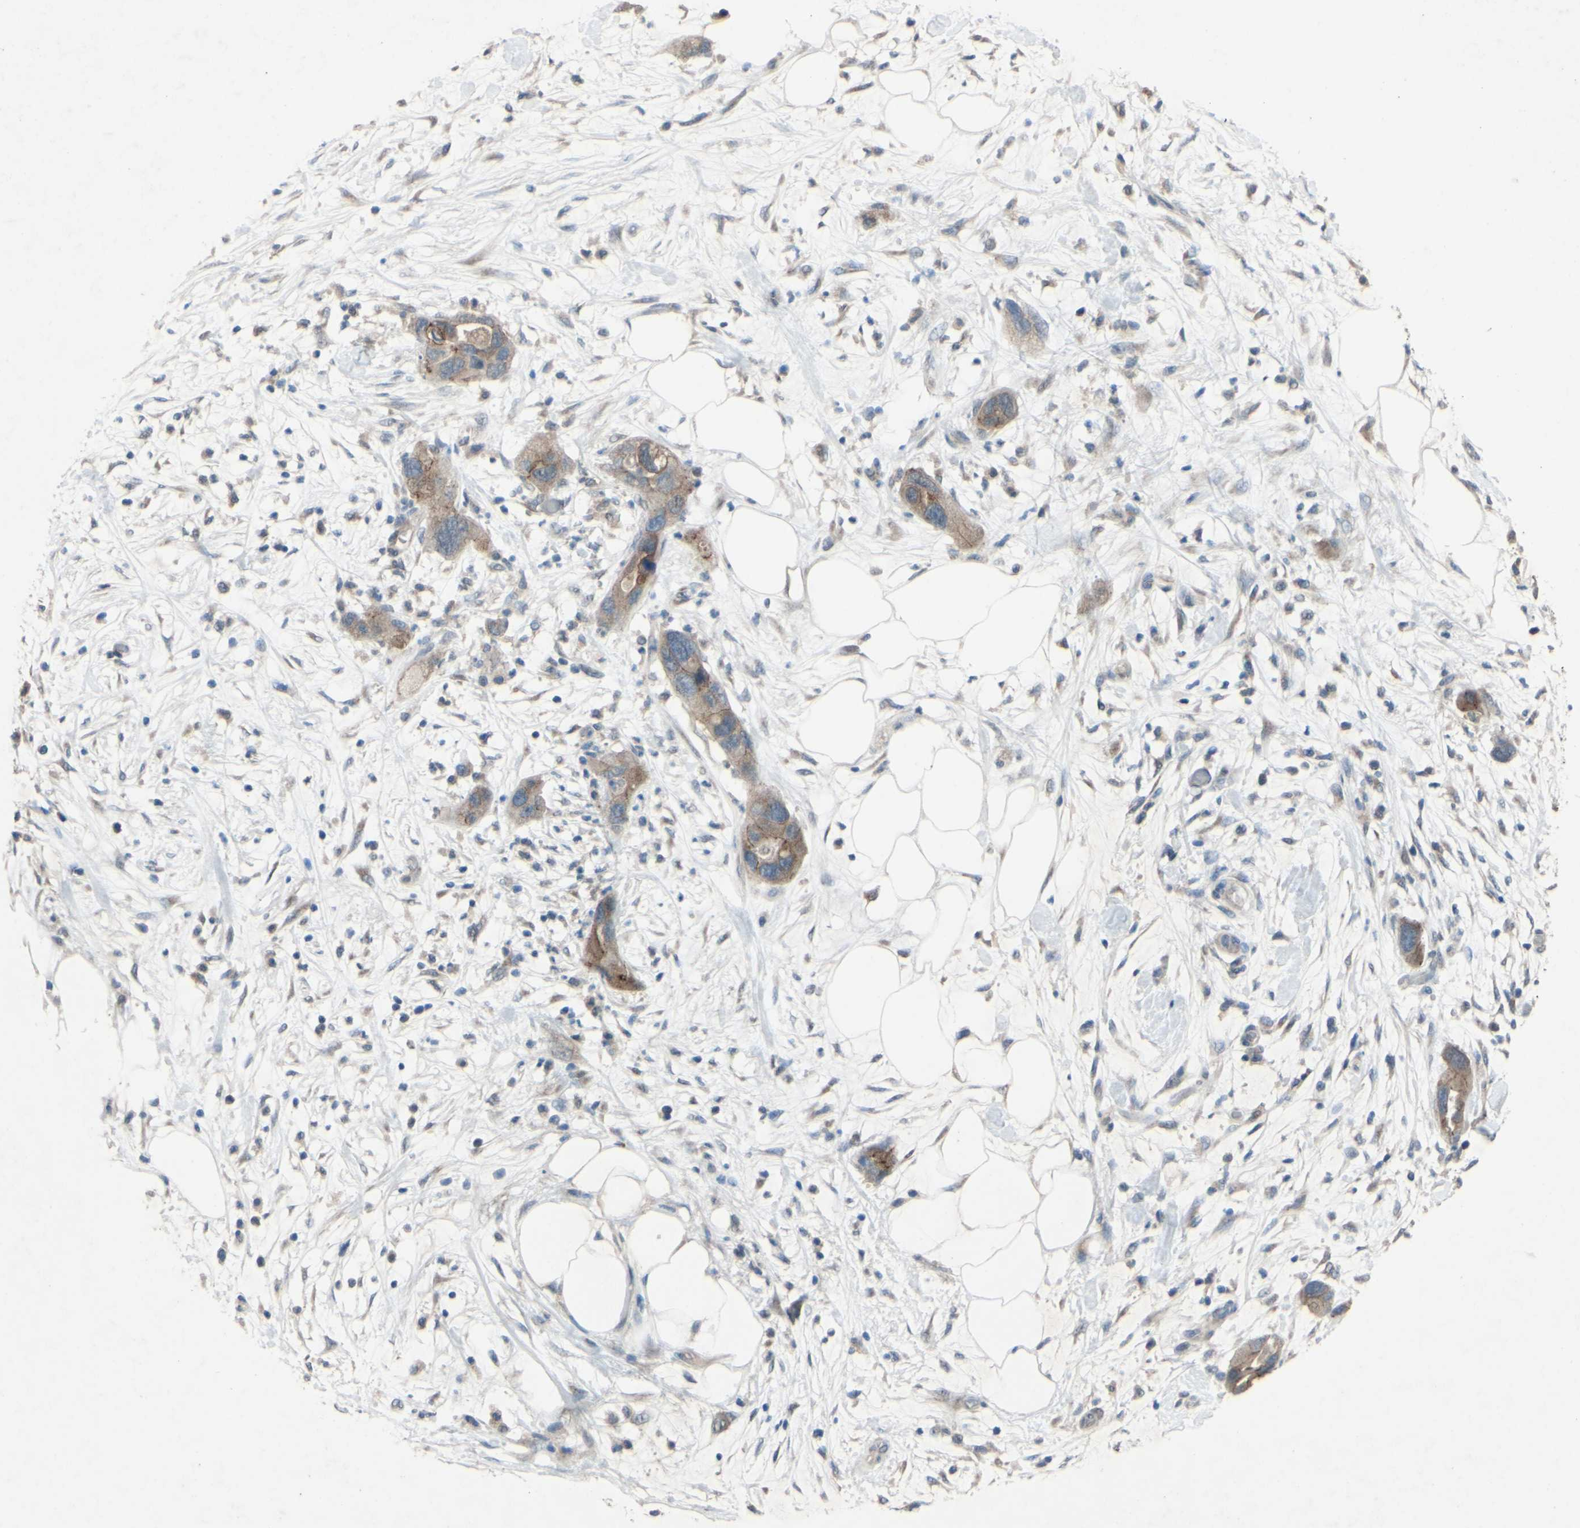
{"staining": {"intensity": "moderate", "quantity": ">75%", "location": "cytoplasmic/membranous"}, "tissue": "pancreatic cancer", "cell_type": "Tumor cells", "image_type": "cancer", "snomed": [{"axis": "morphology", "description": "Adenocarcinoma, NOS"}, {"axis": "topography", "description": "Pancreas"}], "caption": "Moderate cytoplasmic/membranous expression for a protein is present in about >75% of tumor cells of pancreatic cancer using immunohistochemistry (IHC).", "gene": "CDCP1", "patient": {"sex": "female", "age": 71}}